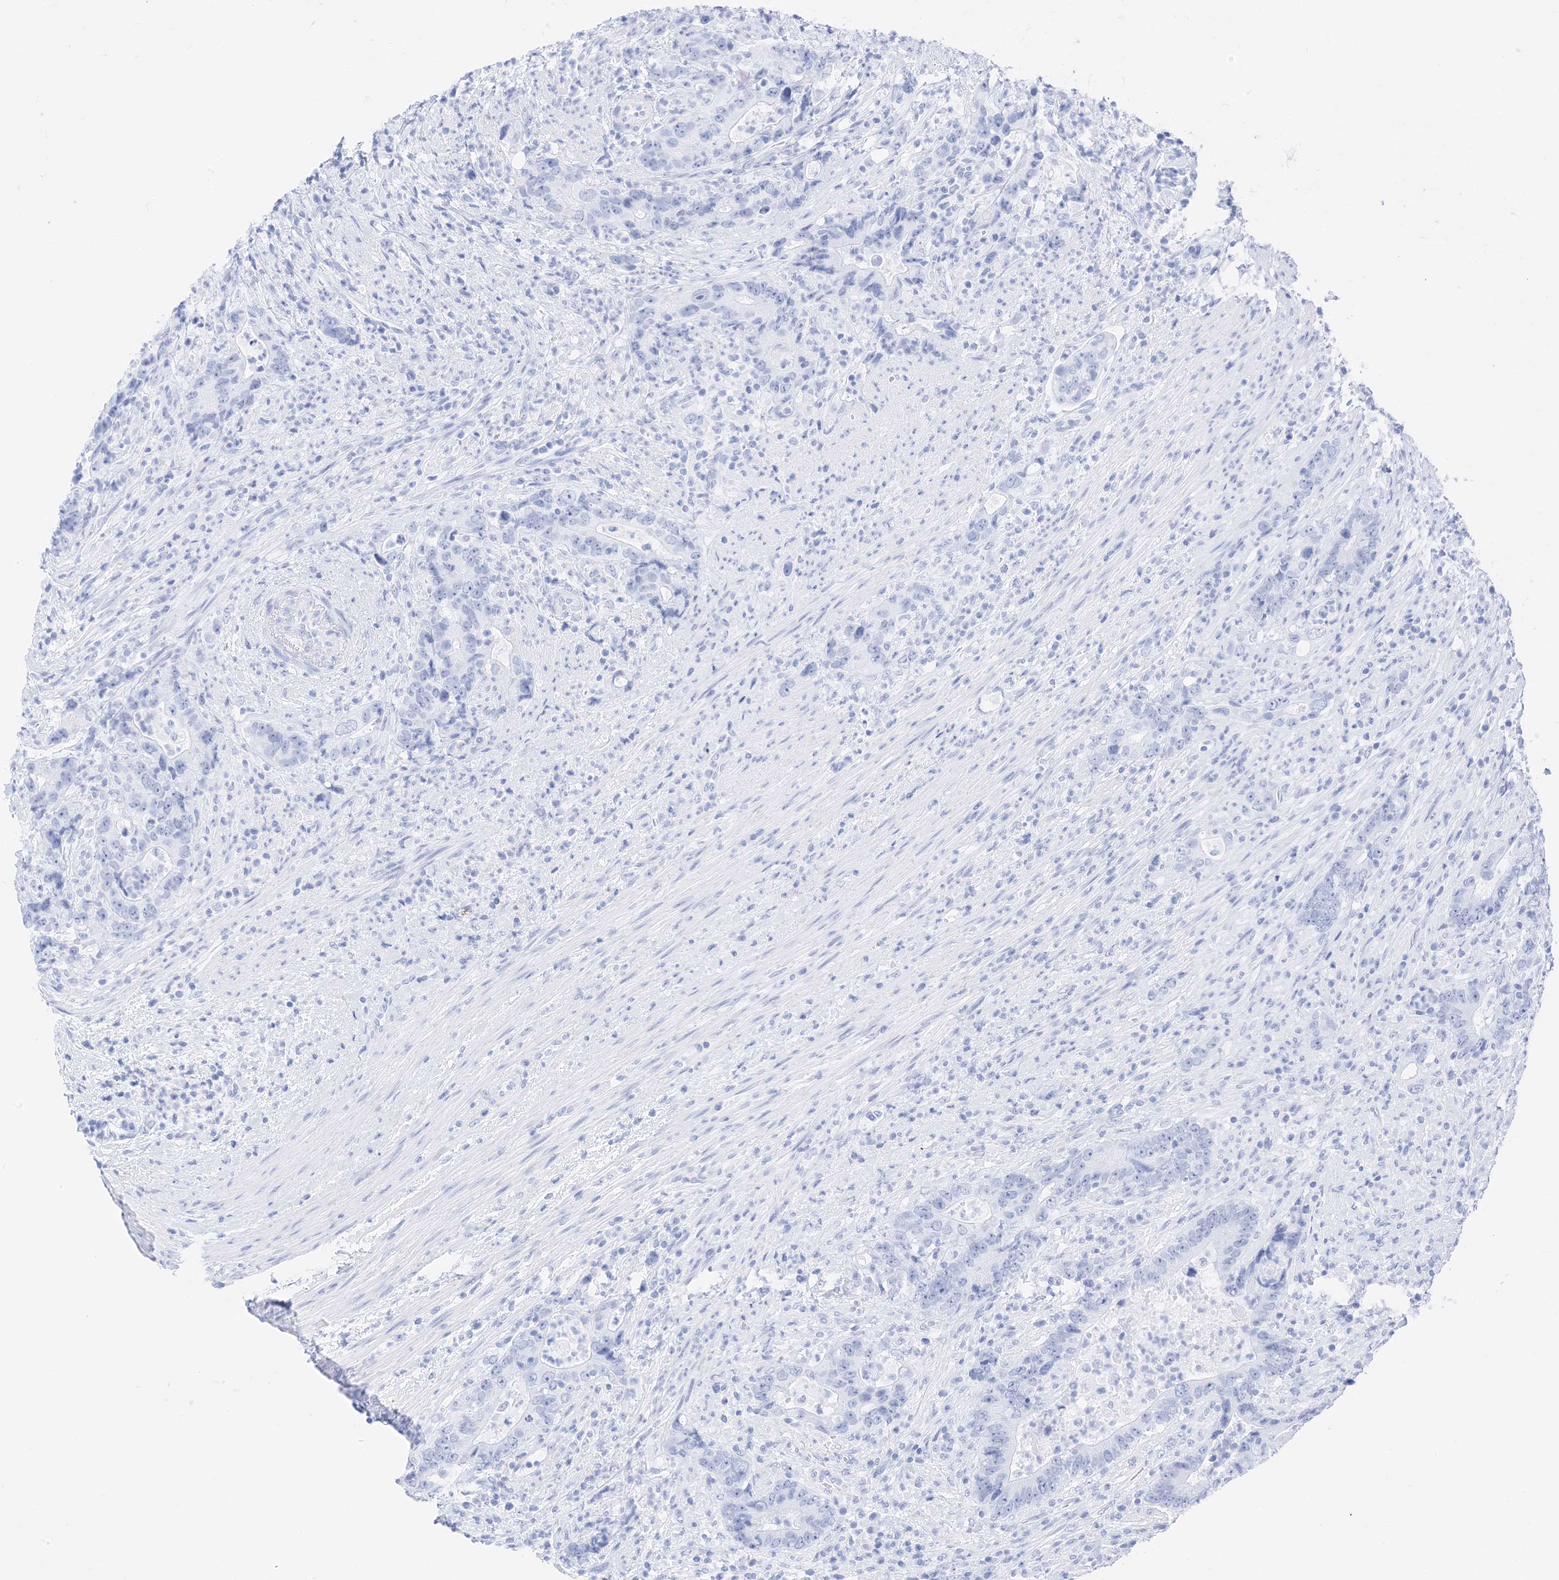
{"staining": {"intensity": "negative", "quantity": "none", "location": "none"}, "tissue": "colorectal cancer", "cell_type": "Tumor cells", "image_type": "cancer", "snomed": [{"axis": "morphology", "description": "Adenocarcinoma, NOS"}, {"axis": "topography", "description": "Colon"}], "caption": "Tumor cells show no significant protein staining in colorectal adenocarcinoma.", "gene": "MUC17", "patient": {"sex": "female", "age": 75}}